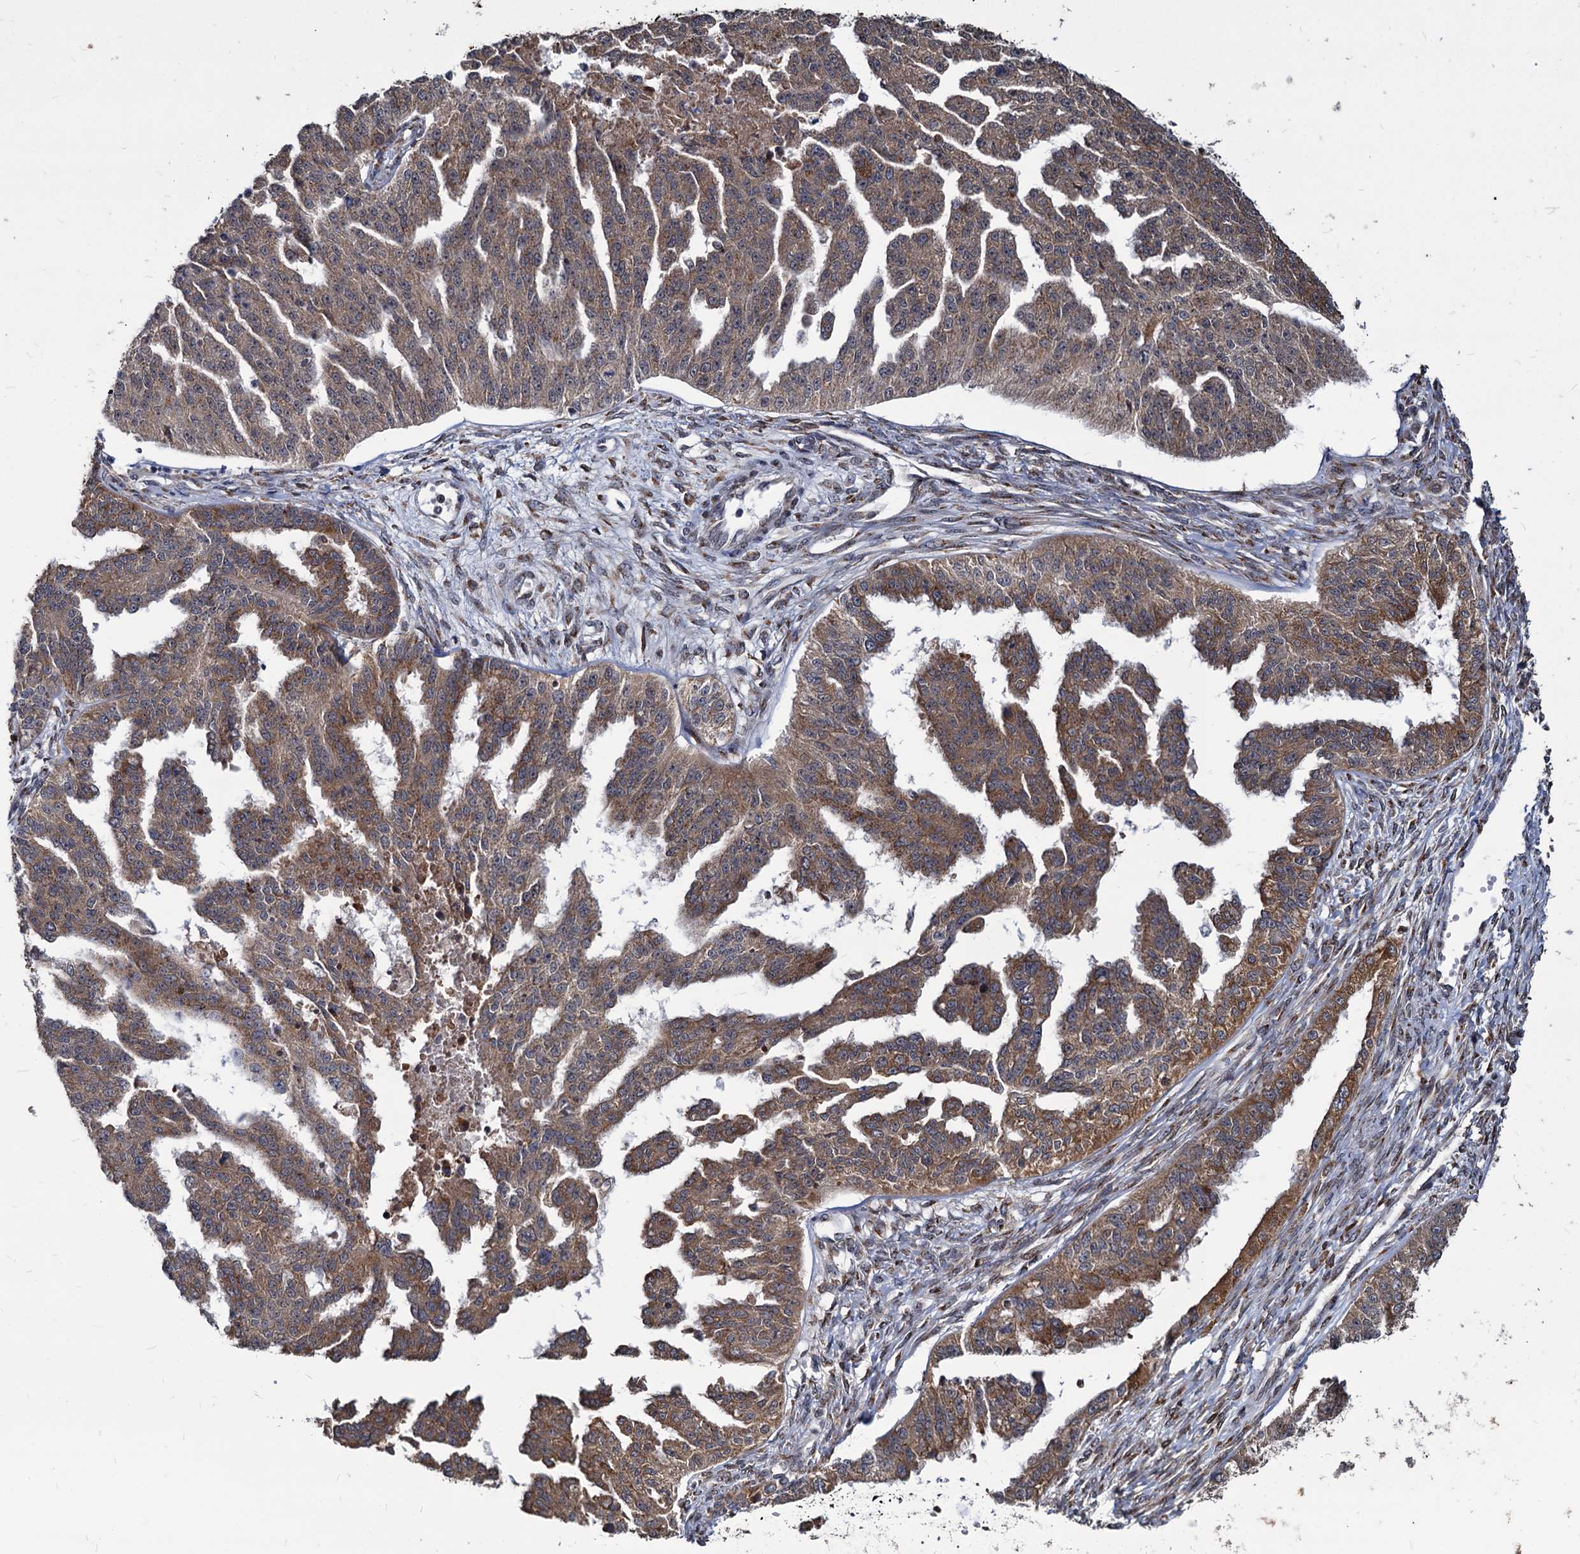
{"staining": {"intensity": "moderate", "quantity": ">75%", "location": "cytoplasmic/membranous"}, "tissue": "ovarian cancer", "cell_type": "Tumor cells", "image_type": "cancer", "snomed": [{"axis": "morphology", "description": "Cystadenocarcinoma, serous, NOS"}, {"axis": "topography", "description": "Ovary"}], "caption": "Serous cystadenocarcinoma (ovarian) tissue exhibits moderate cytoplasmic/membranous staining in about >75% of tumor cells (Stains: DAB (3,3'-diaminobenzidine) in brown, nuclei in blue, Microscopy: brightfield microscopy at high magnification).", "gene": "SAAL1", "patient": {"sex": "female", "age": 58}}